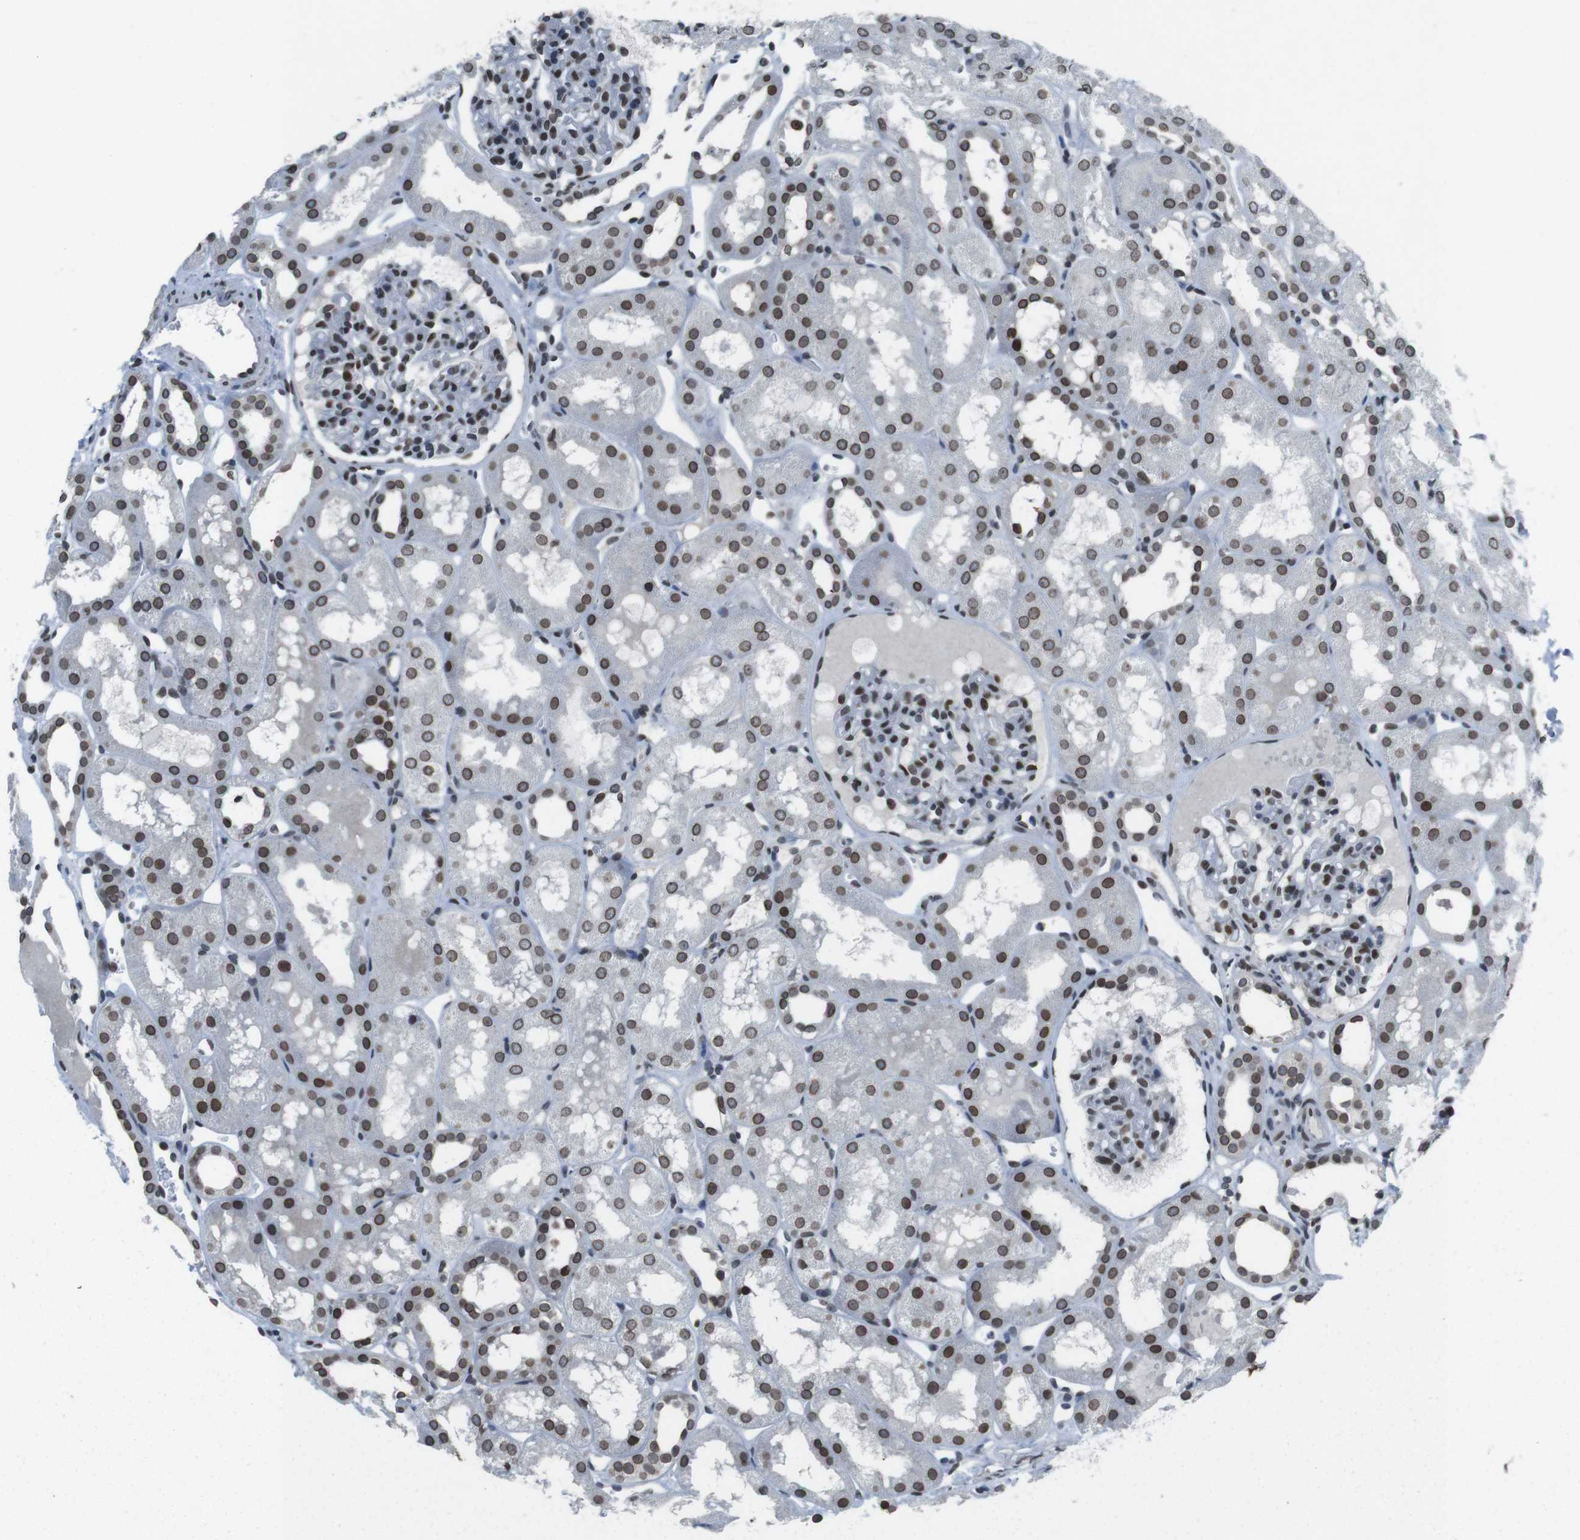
{"staining": {"intensity": "strong", "quantity": ">75%", "location": "nuclear"}, "tissue": "kidney", "cell_type": "Cells in glomeruli", "image_type": "normal", "snomed": [{"axis": "morphology", "description": "Normal tissue, NOS"}, {"axis": "topography", "description": "Kidney"}, {"axis": "topography", "description": "Urinary bladder"}], "caption": "A high amount of strong nuclear expression is present in approximately >75% of cells in glomeruli in benign kidney.", "gene": "MAD1L1", "patient": {"sex": "male", "age": 16}}